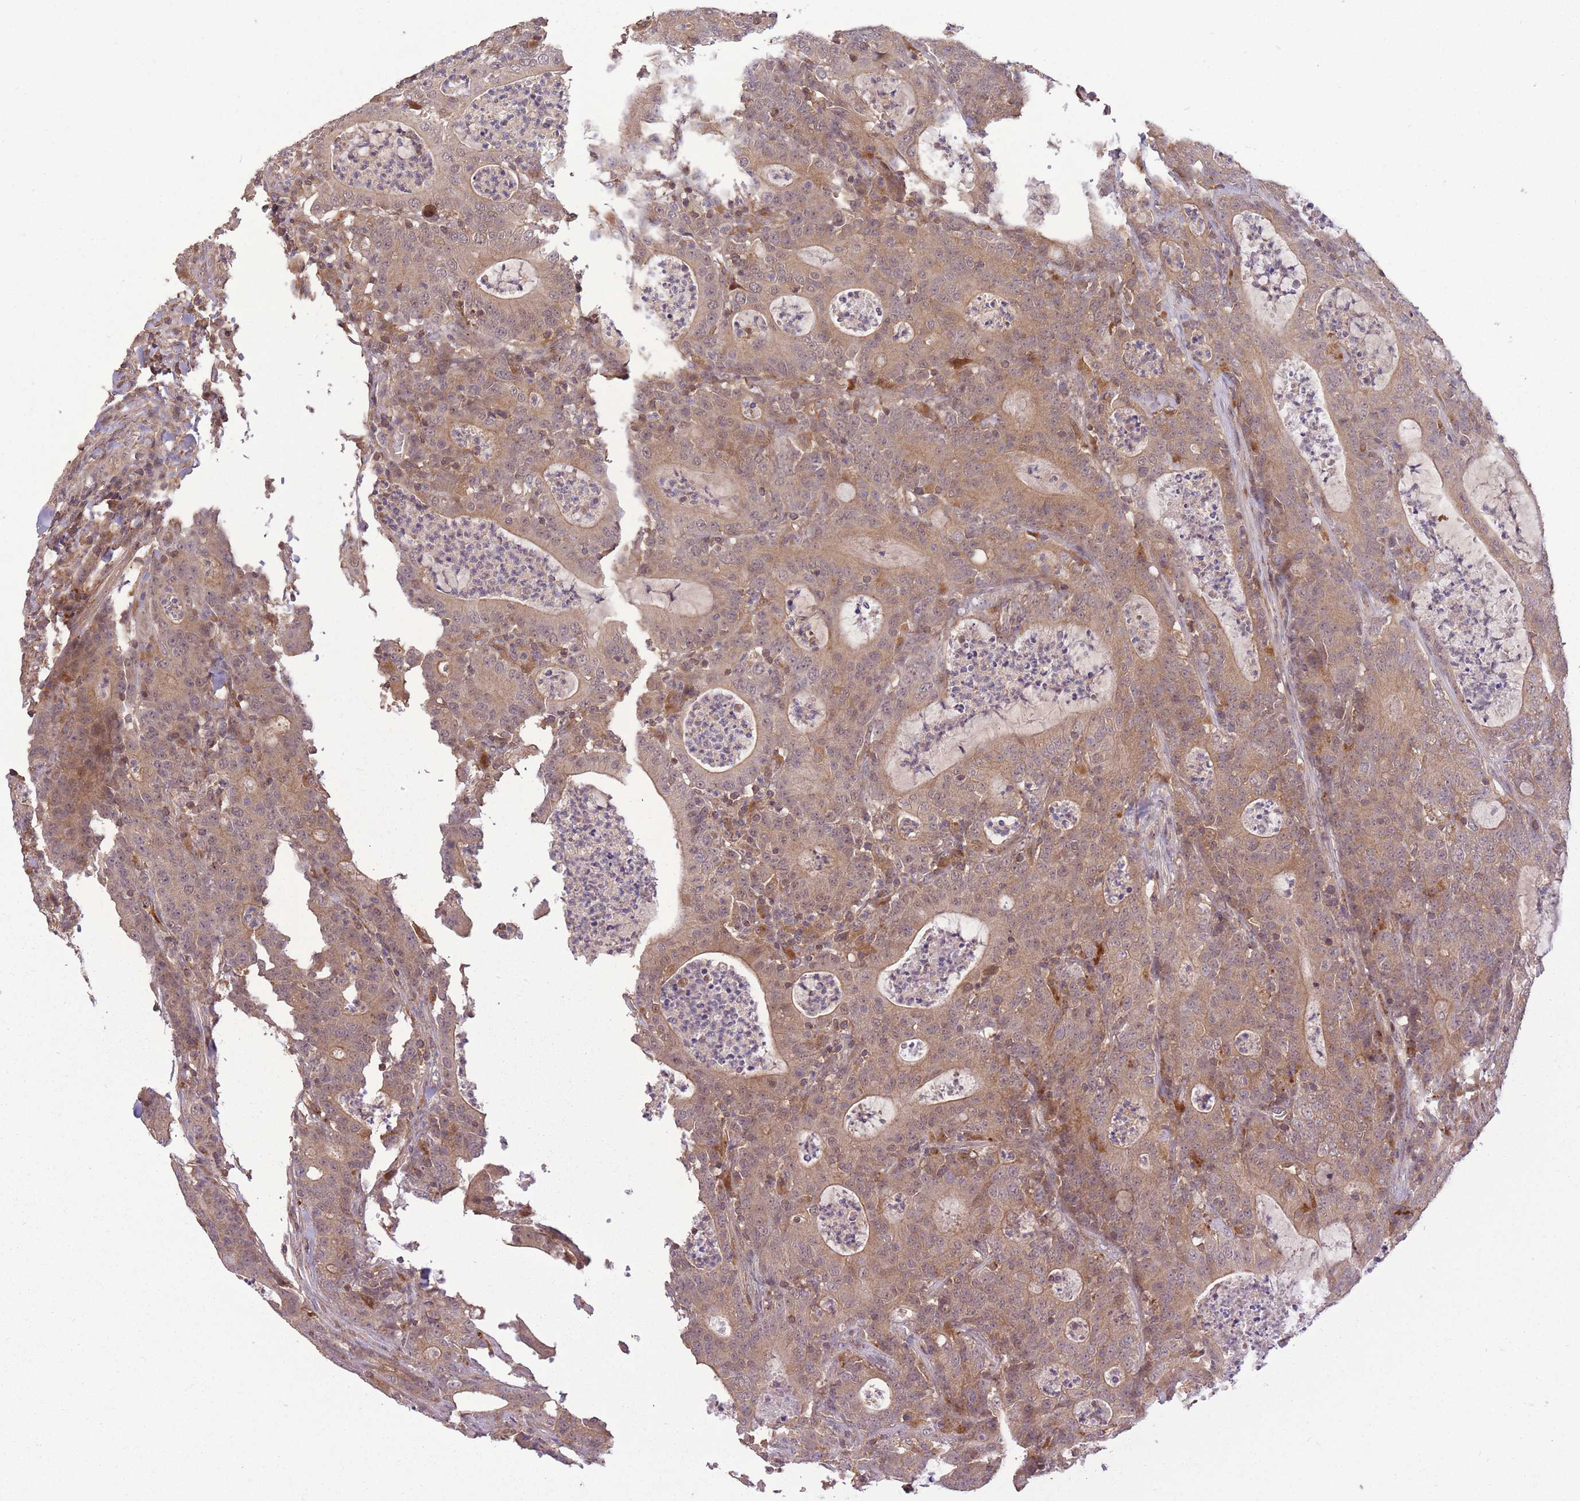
{"staining": {"intensity": "moderate", "quantity": ">75%", "location": "cytoplasmic/membranous"}, "tissue": "colorectal cancer", "cell_type": "Tumor cells", "image_type": "cancer", "snomed": [{"axis": "morphology", "description": "Adenocarcinoma, NOS"}, {"axis": "topography", "description": "Colon"}], "caption": "Colorectal cancer was stained to show a protein in brown. There is medium levels of moderate cytoplasmic/membranous expression in about >75% of tumor cells.", "gene": "POLR3F", "patient": {"sex": "male", "age": 83}}